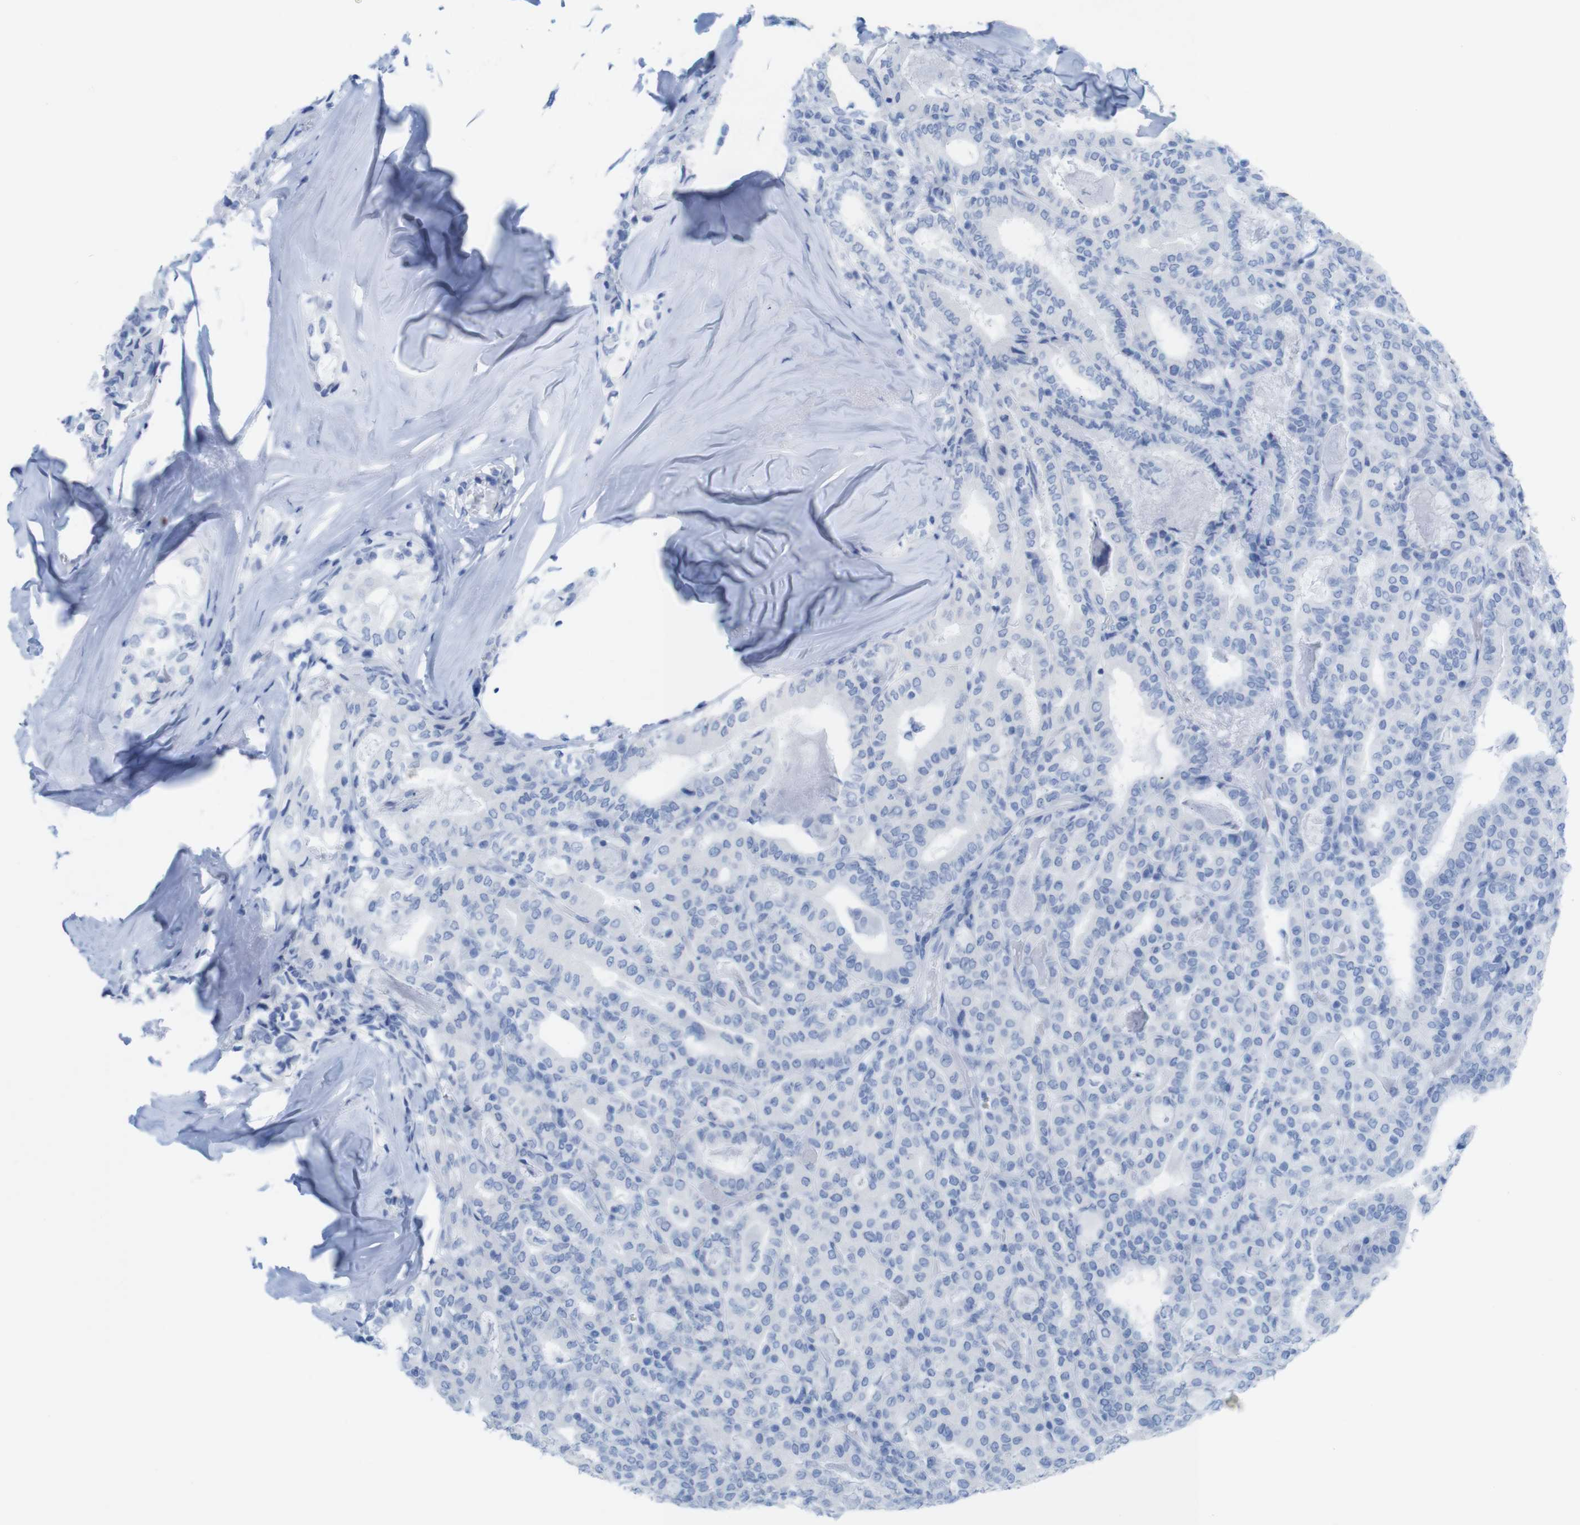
{"staining": {"intensity": "negative", "quantity": "none", "location": "none"}, "tissue": "thyroid cancer", "cell_type": "Tumor cells", "image_type": "cancer", "snomed": [{"axis": "morphology", "description": "Papillary adenocarcinoma, NOS"}, {"axis": "topography", "description": "Thyroid gland"}], "caption": "The immunohistochemistry (IHC) histopathology image has no significant staining in tumor cells of thyroid papillary adenocarcinoma tissue. Nuclei are stained in blue.", "gene": "MYH7", "patient": {"sex": "female", "age": 42}}